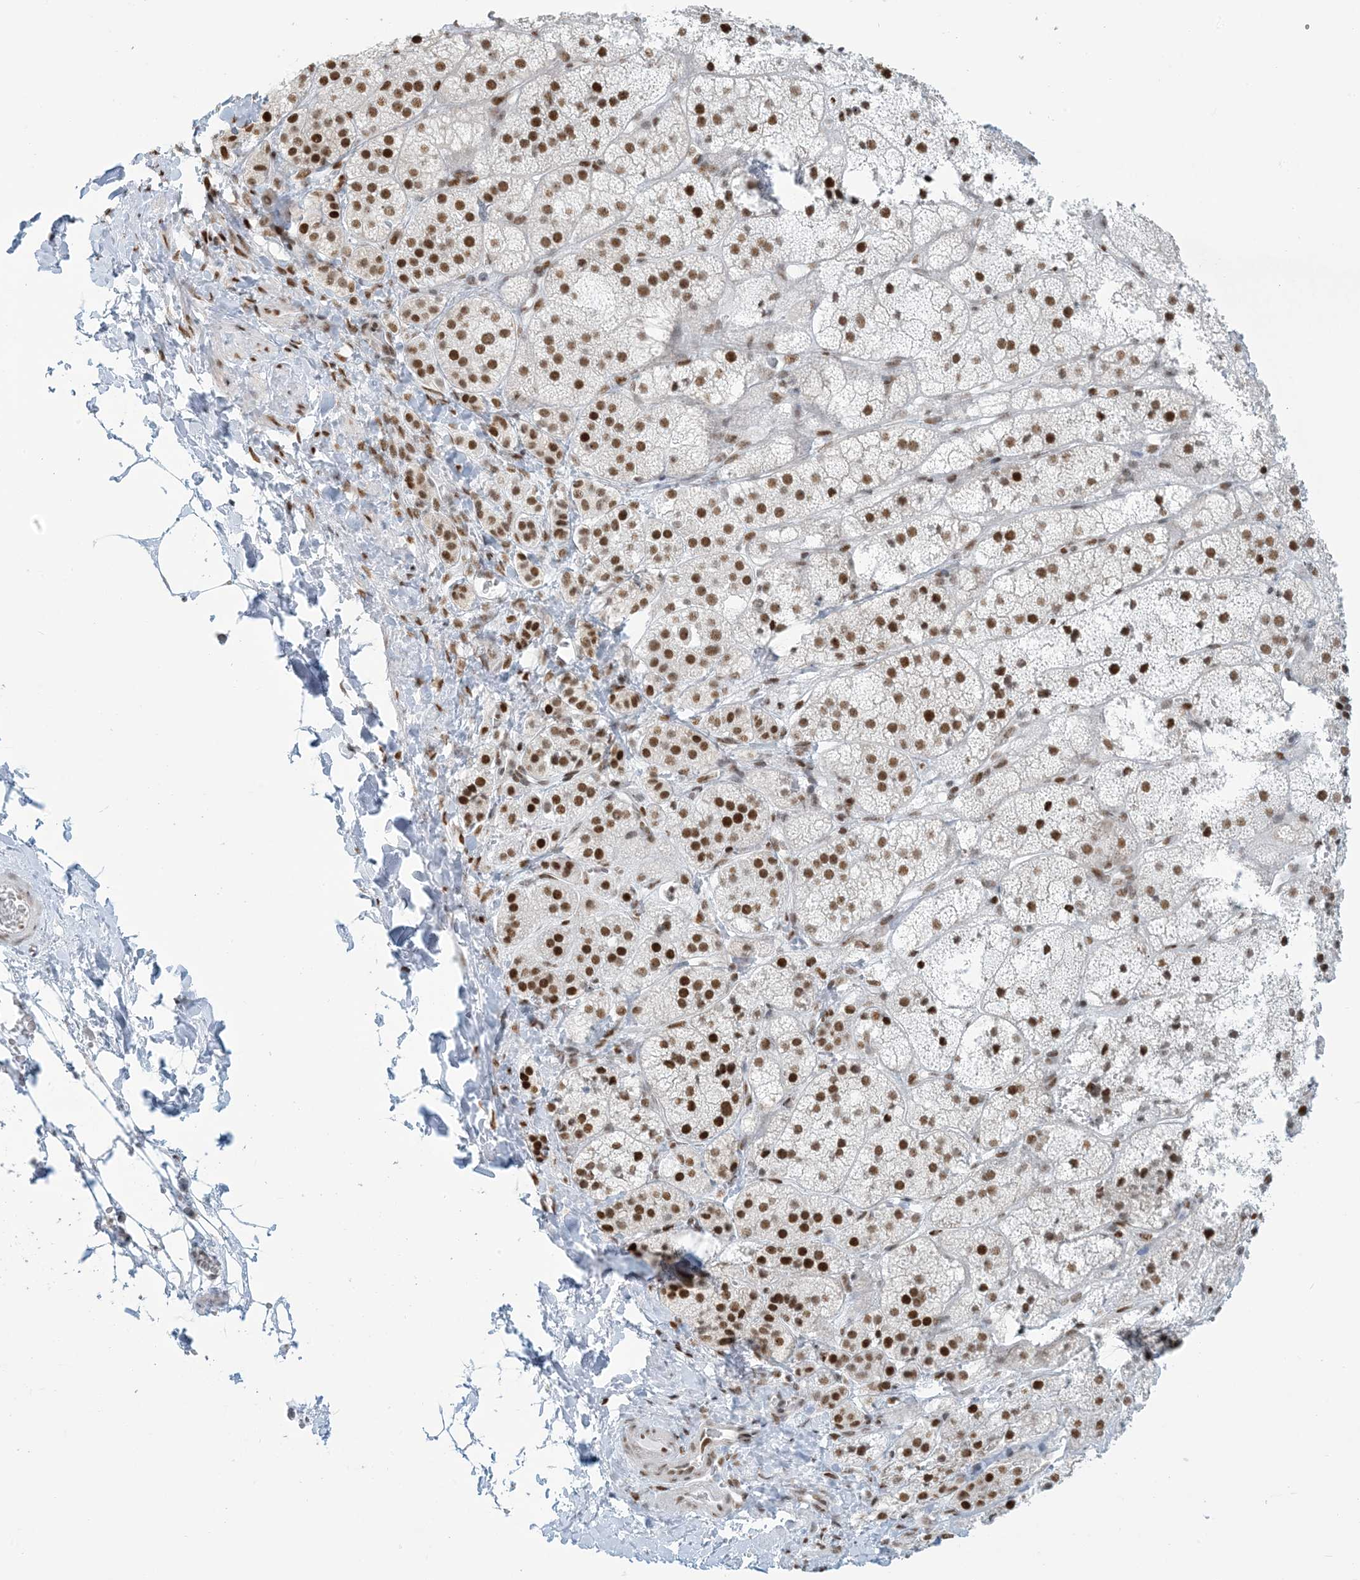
{"staining": {"intensity": "strong", "quantity": ">75%", "location": "nuclear"}, "tissue": "adrenal gland", "cell_type": "Glandular cells", "image_type": "normal", "snomed": [{"axis": "morphology", "description": "Normal tissue, NOS"}, {"axis": "topography", "description": "Adrenal gland"}], "caption": "Immunohistochemical staining of benign human adrenal gland demonstrates strong nuclear protein expression in approximately >75% of glandular cells. The protein of interest is shown in brown color, while the nuclei are stained blue.", "gene": "STAG1", "patient": {"sex": "female", "age": 44}}